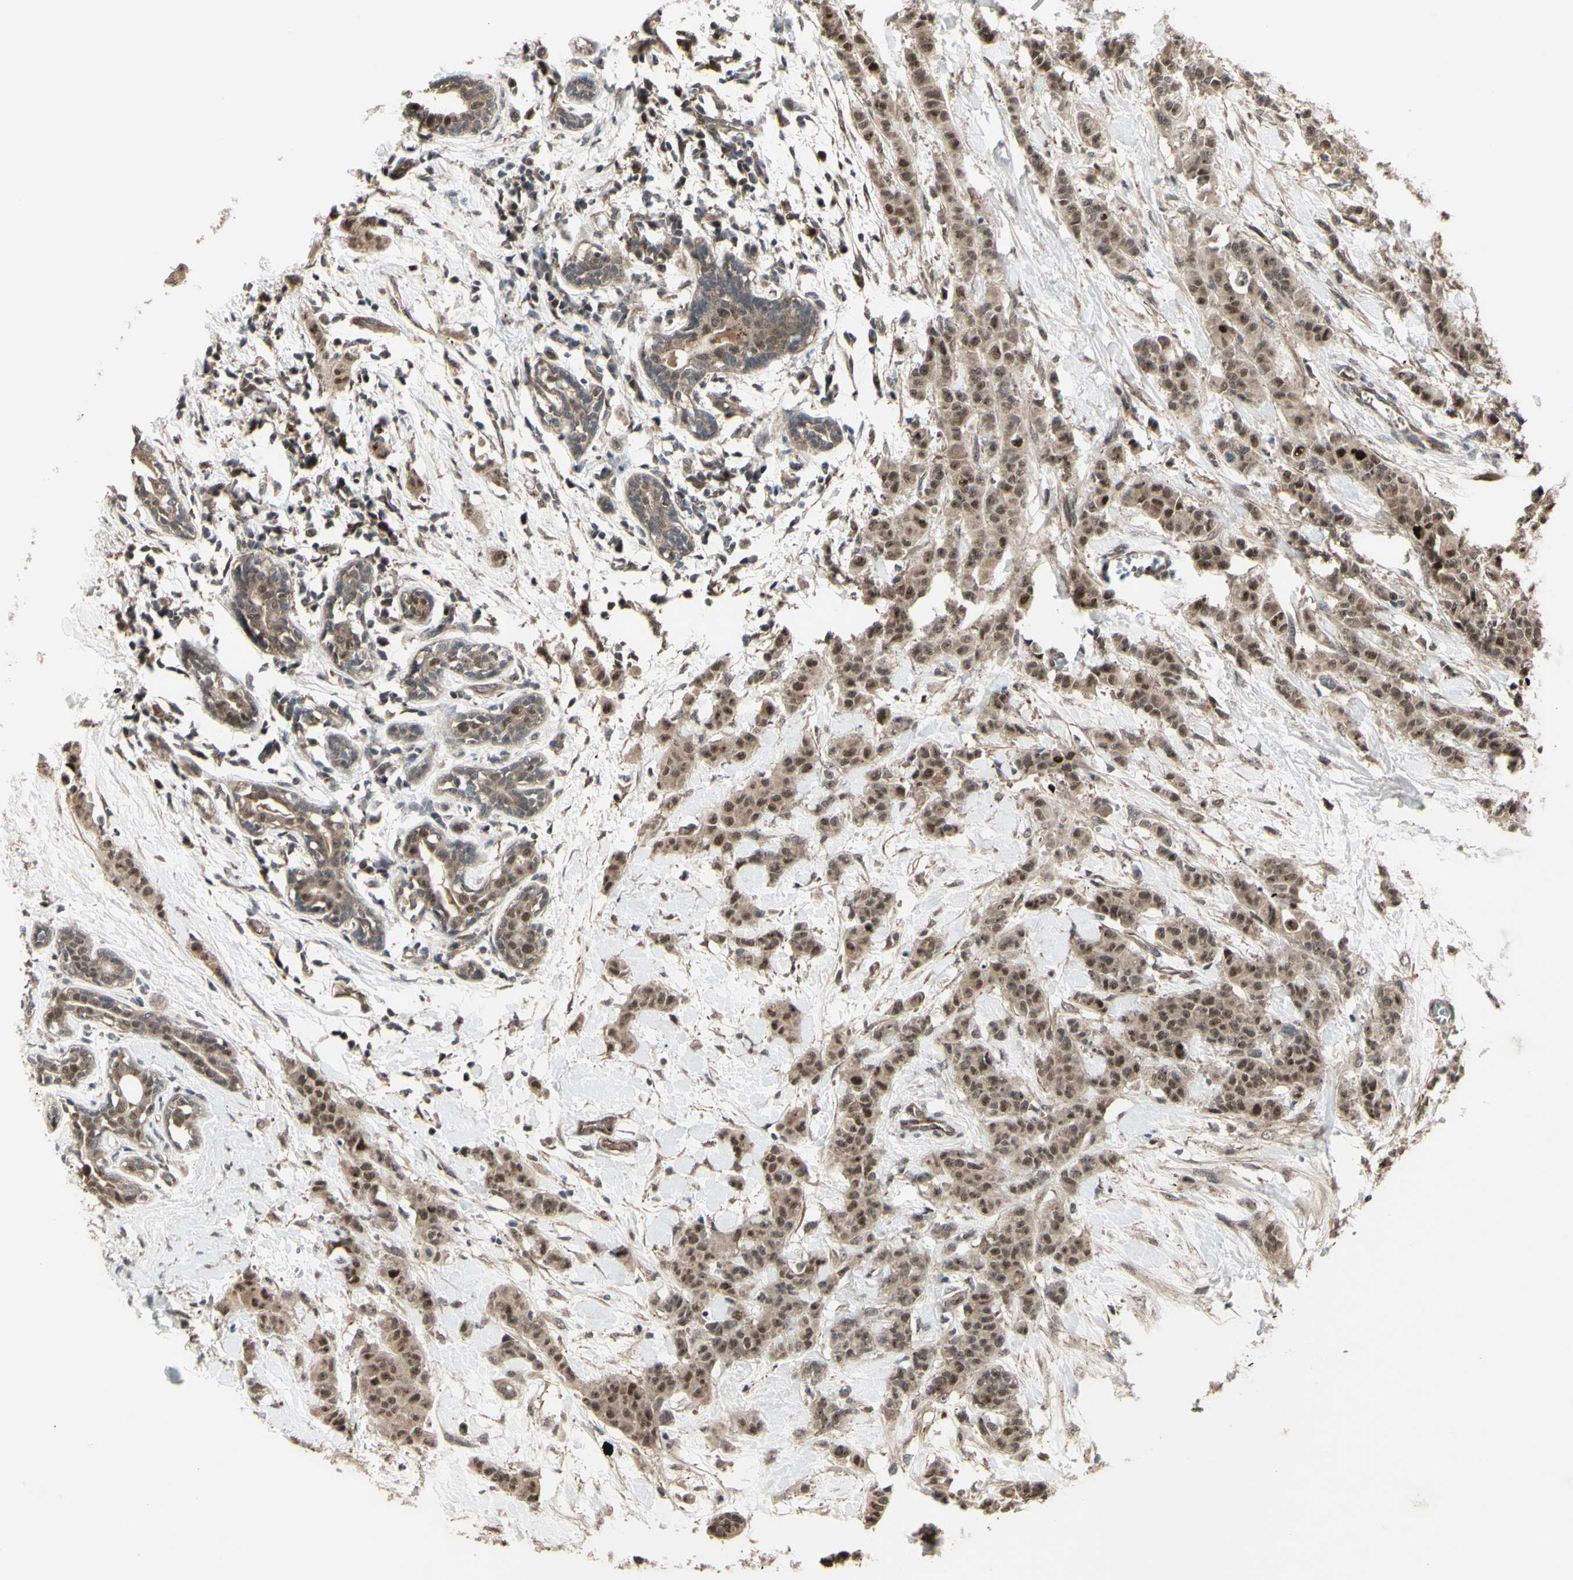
{"staining": {"intensity": "strong", "quantity": ">75%", "location": "cytoplasmic/membranous,nuclear"}, "tissue": "breast cancer", "cell_type": "Tumor cells", "image_type": "cancer", "snomed": [{"axis": "morphology", "description": "Normal tissue, NOS"}, {"axis": "morphology", "description": "Duct carcinoma"}, {"axis": "topography", "description": "Breast"}], "caption": "This image reveals IHC staining of breast infiltrating ductal carcinoma, with high strong cytoplasmic/membranous and nuclear expression in approximately >75% of tumor cells.", "gene": "MLF2", "patient": {"sex": "female", "age": 40}}